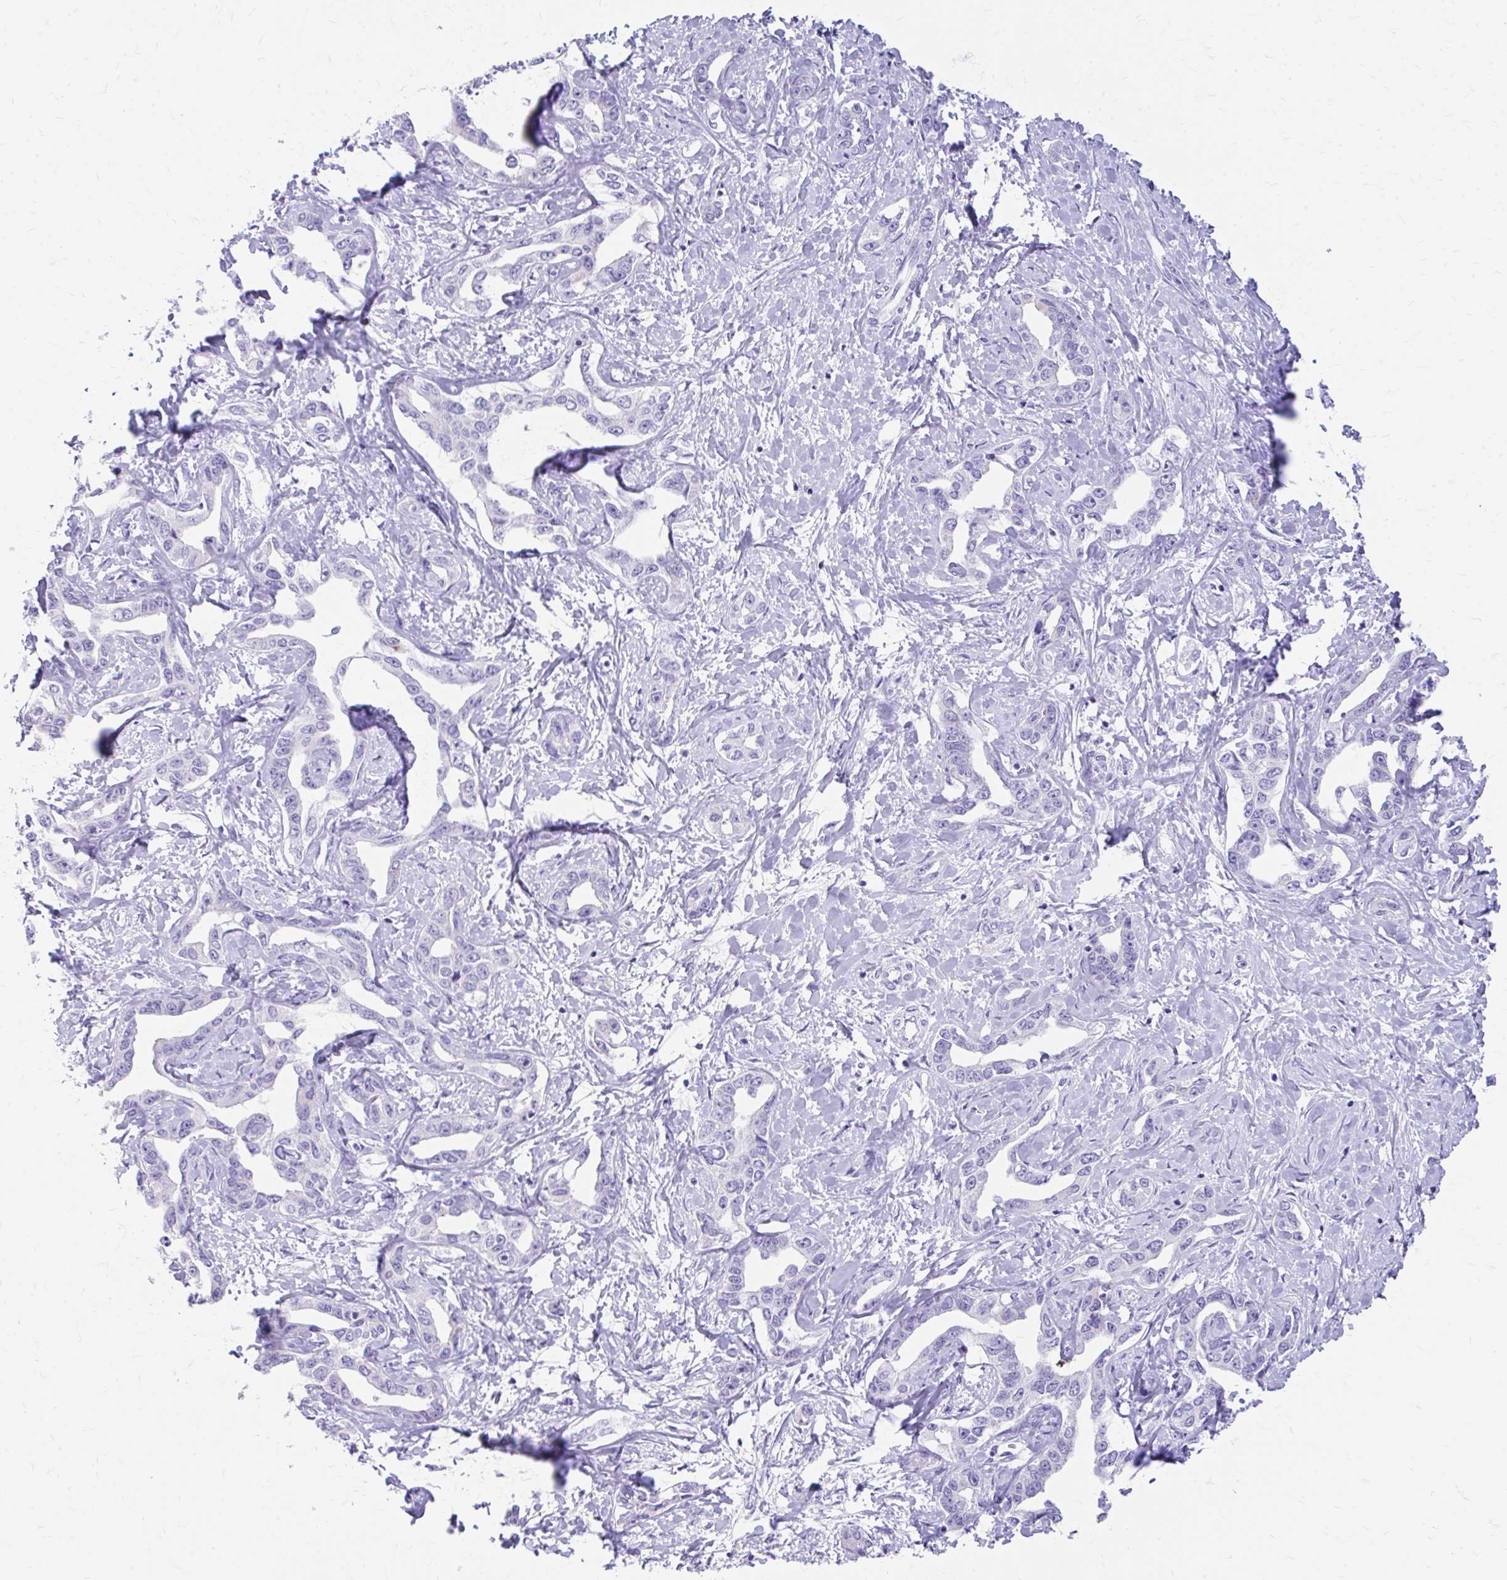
{"staining": {"intensity": "negative", "quantity": "none", "location": "none"}, "tissue": "liver cancer", "cell_type": "Tumor cells", "image_type": "cancer", "snomed": [{"axis": "morphology", "description": "Cholangiocarcinoma"}, {"axis": "topography", "description": "Liver"}], "caption": "This is an immunohistochemistry histopathology image of liver cancer. There is no staining in tumor cells.", "gene": "KRIT1", "patient": {"sex": "male", "age": 59}}